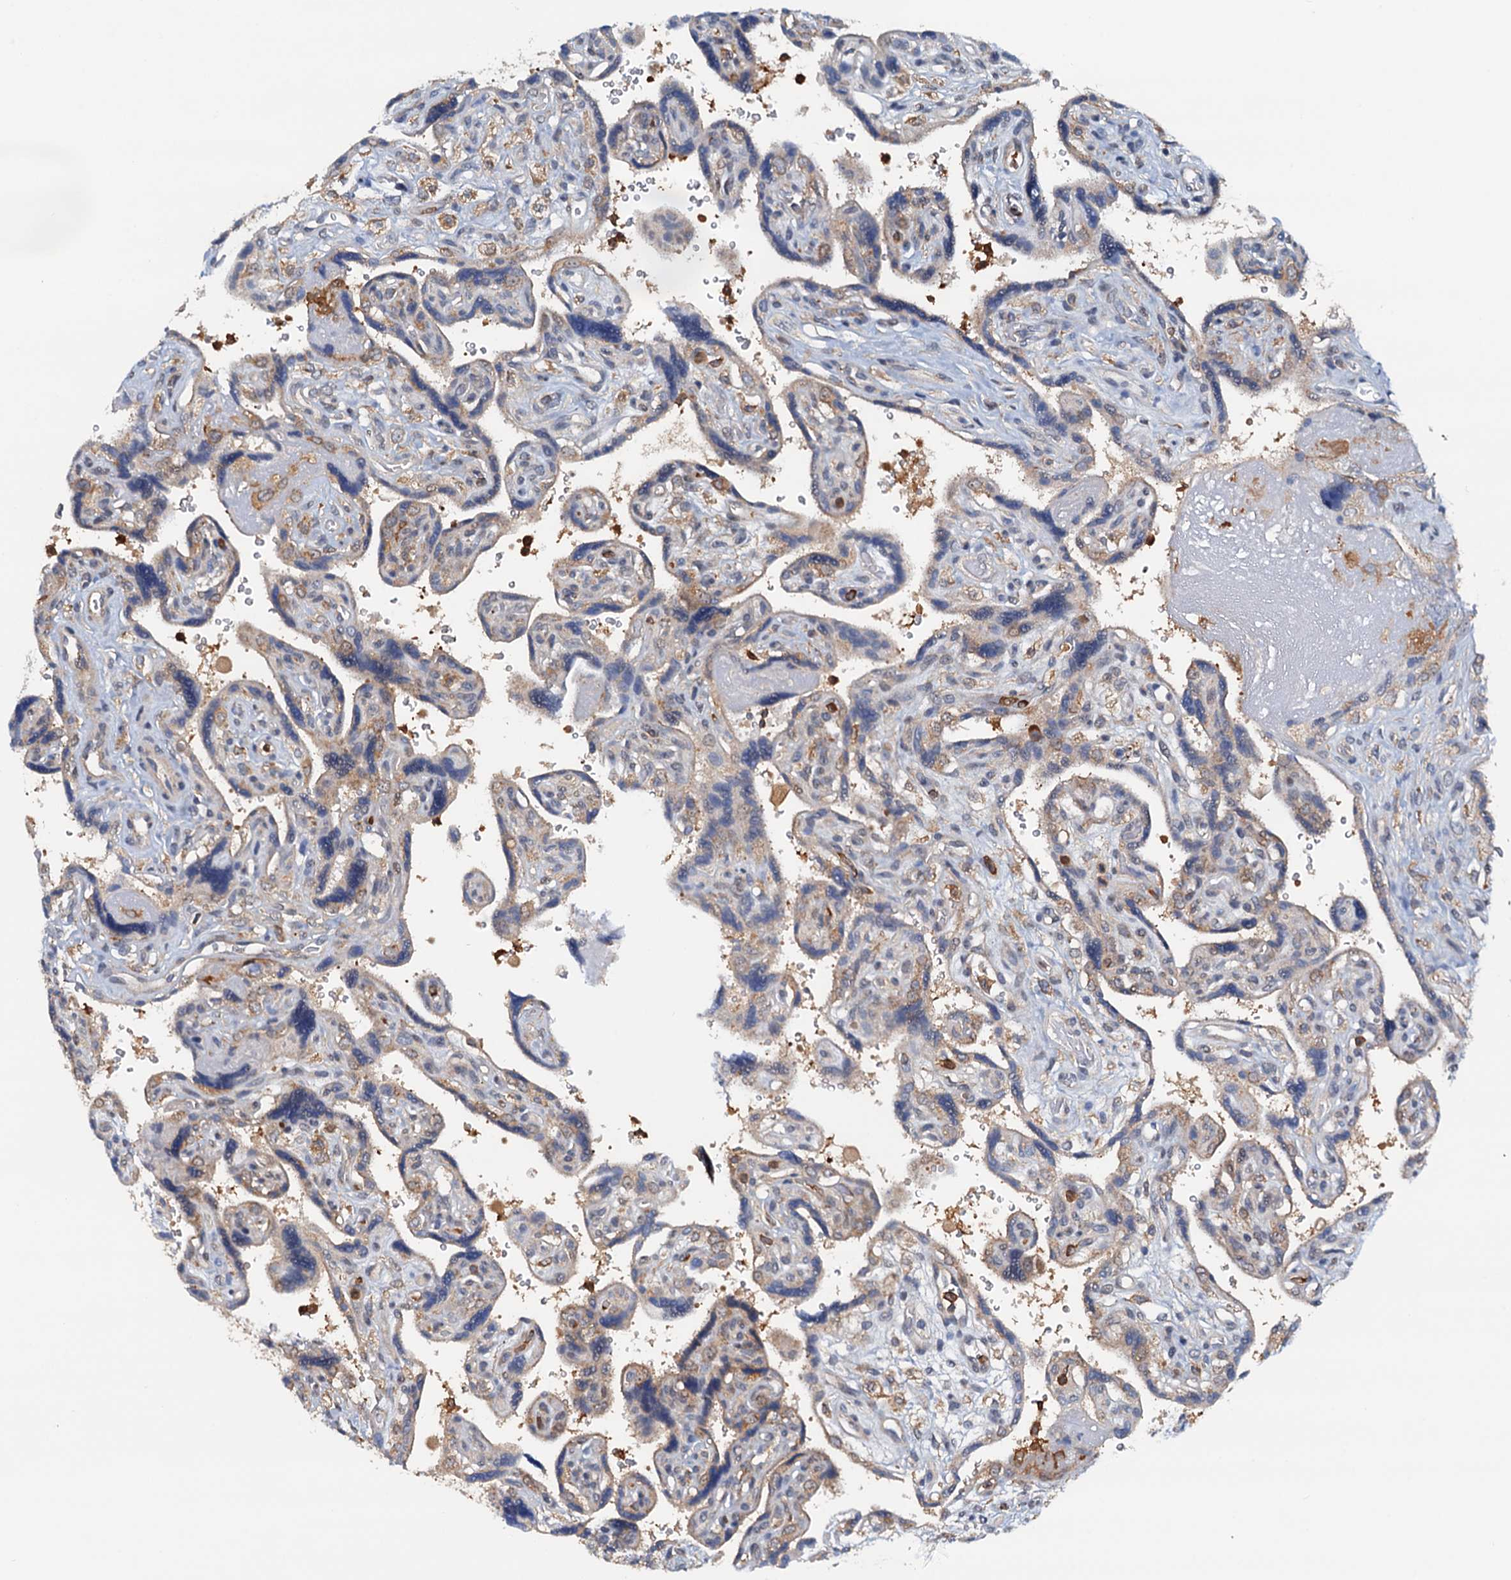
{"staining": {"intensity": "moderate", "quantity": "25%-75%", "location": "cytoplasmic/membranous"}, "tissue": "placenta", "cell_type": "Trophoblastic cells", "image_type": "normal", "snomed": [{"axis": "morphology", "description": "Normal tissue, NOS"}, {"axis": "topography", "description": "Placenta"}], "caption": "Trophoblastic cells display medium levels of moderate cytoplasmic/membranous expression in approximately 25%-75% of cells in unremarkable human placenta.", "gene": "USP6NL", "patient": {"sex": "female", "age": 39}}